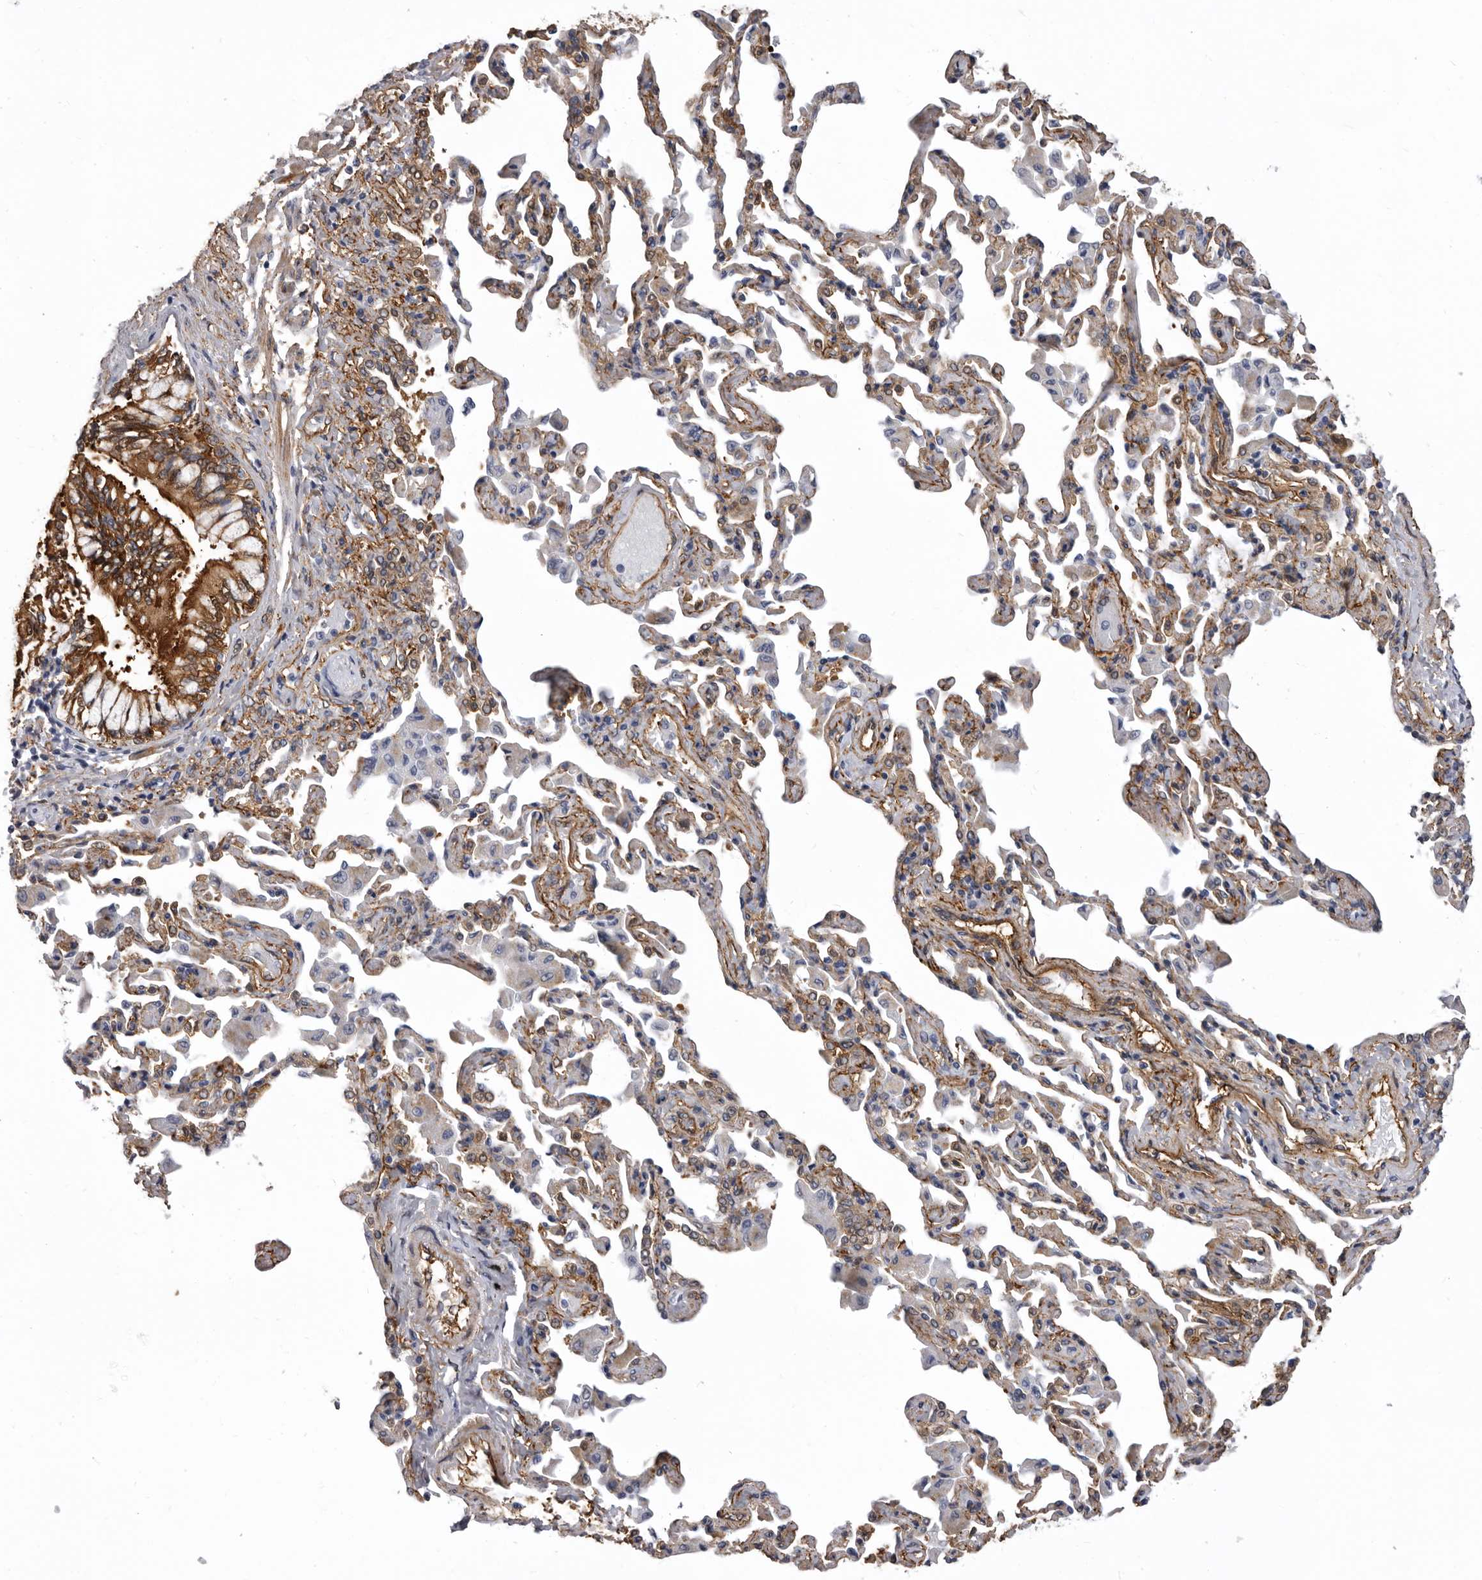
{"staining": {"intensity": "moderate", "quantity": ">75%", "location": "cytoplasmic/membranous"}, "tissue": "bronchus", "cell_type": "Respiratory epithelial cells", "image_type": "normal", "snomed": [{"axis": "morphology", "description": "Normal tissue, NOS"}, {"axis": "morphology", "description": "Inflammation, NOS"}, {"axis": "topography", "description": "Bronchus"}, {"axis": "topography", "description": "Lung"}], "caption": "DAB immunohistochemical staining of normal human bronchus reveals moderate cytoplasmic/membranous protein expression in approximately >75% of respiratory epithelial cells.", "gene": "ENAH", "patient": {"sex": "female", "age": 46}}